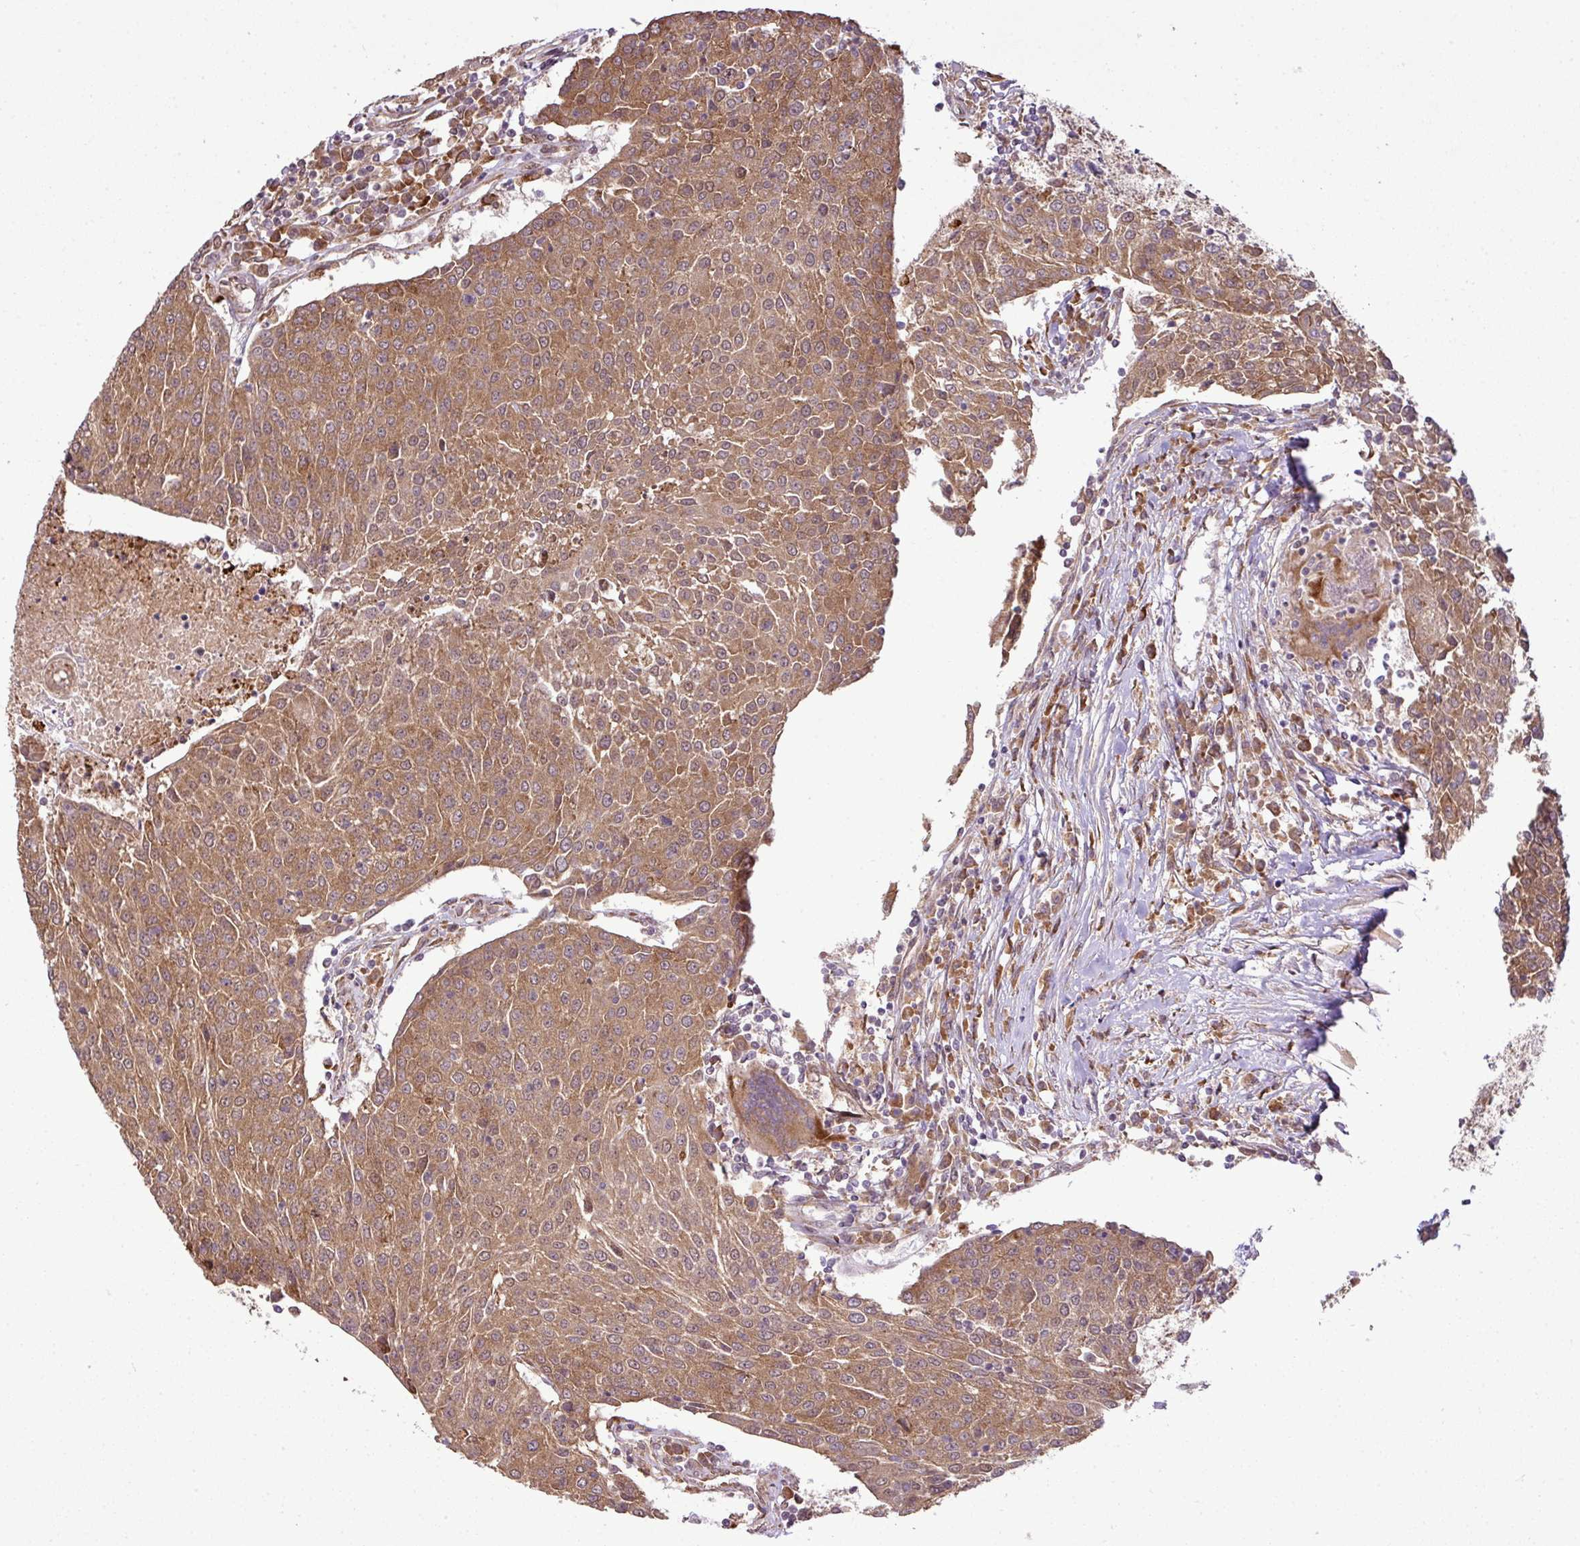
{"staining": {"intensity": "moderate", "quantity": ">75%", "location": "cytoplasmic/membranous"}, "tissue": "urothelial cancer", "cell_type": "Tumor cells", "image_type": "cancer", "snomed": [{"axis": "morphology", "description": "Urothelial carcinoma, High grade"}, {"axis": "topography", "description": "Urinary bladder"}], "caption": "Immunohistochemical staining of high-grade urothelial carcinoma displays moderate cytoplasmic/membranous protein positivity in about >75% of tumor cells.", "gene": "DNAAF4", "patient": {"sex": "female", "age": 85}}